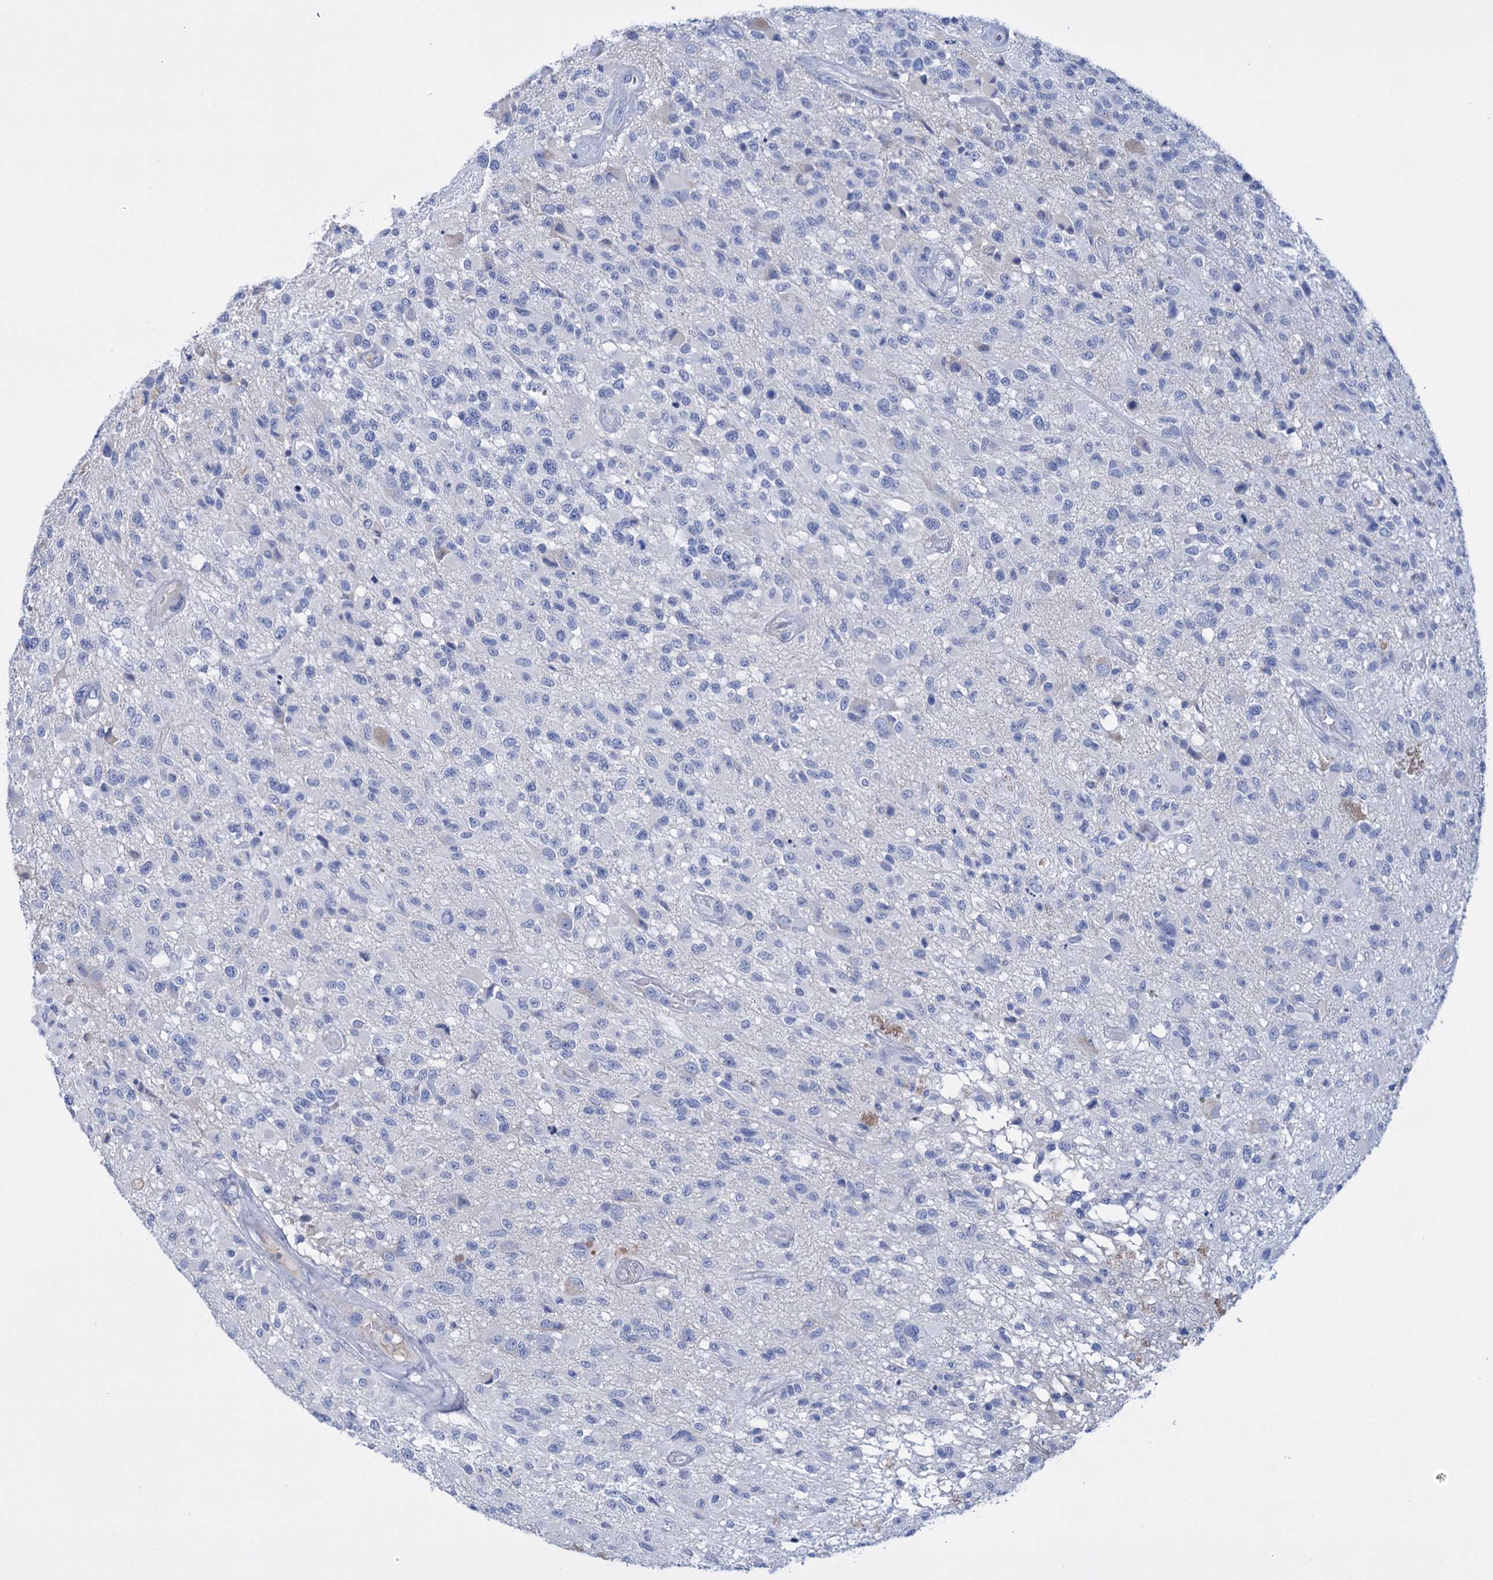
{"staining": {"intensity": "negative", "quantity": "none", "location": "none"}, "tissue": "glioma", "cell_type": "Tumor cells", "image_type": "cancer", "snomed": [{"axis": "morphology", "description": "Glioma, malignant, High grade"}, {"axis": "morphology", "description": "Glioblastoma, NOS"}, {"axis": "topography", "description": "Brain"}], "caption": "The histopathology image exhibits no significant expression in tumor cells of glioblastoma.", "gene": "FBXW12", "patient": {"sex": "male", "age": 60}}